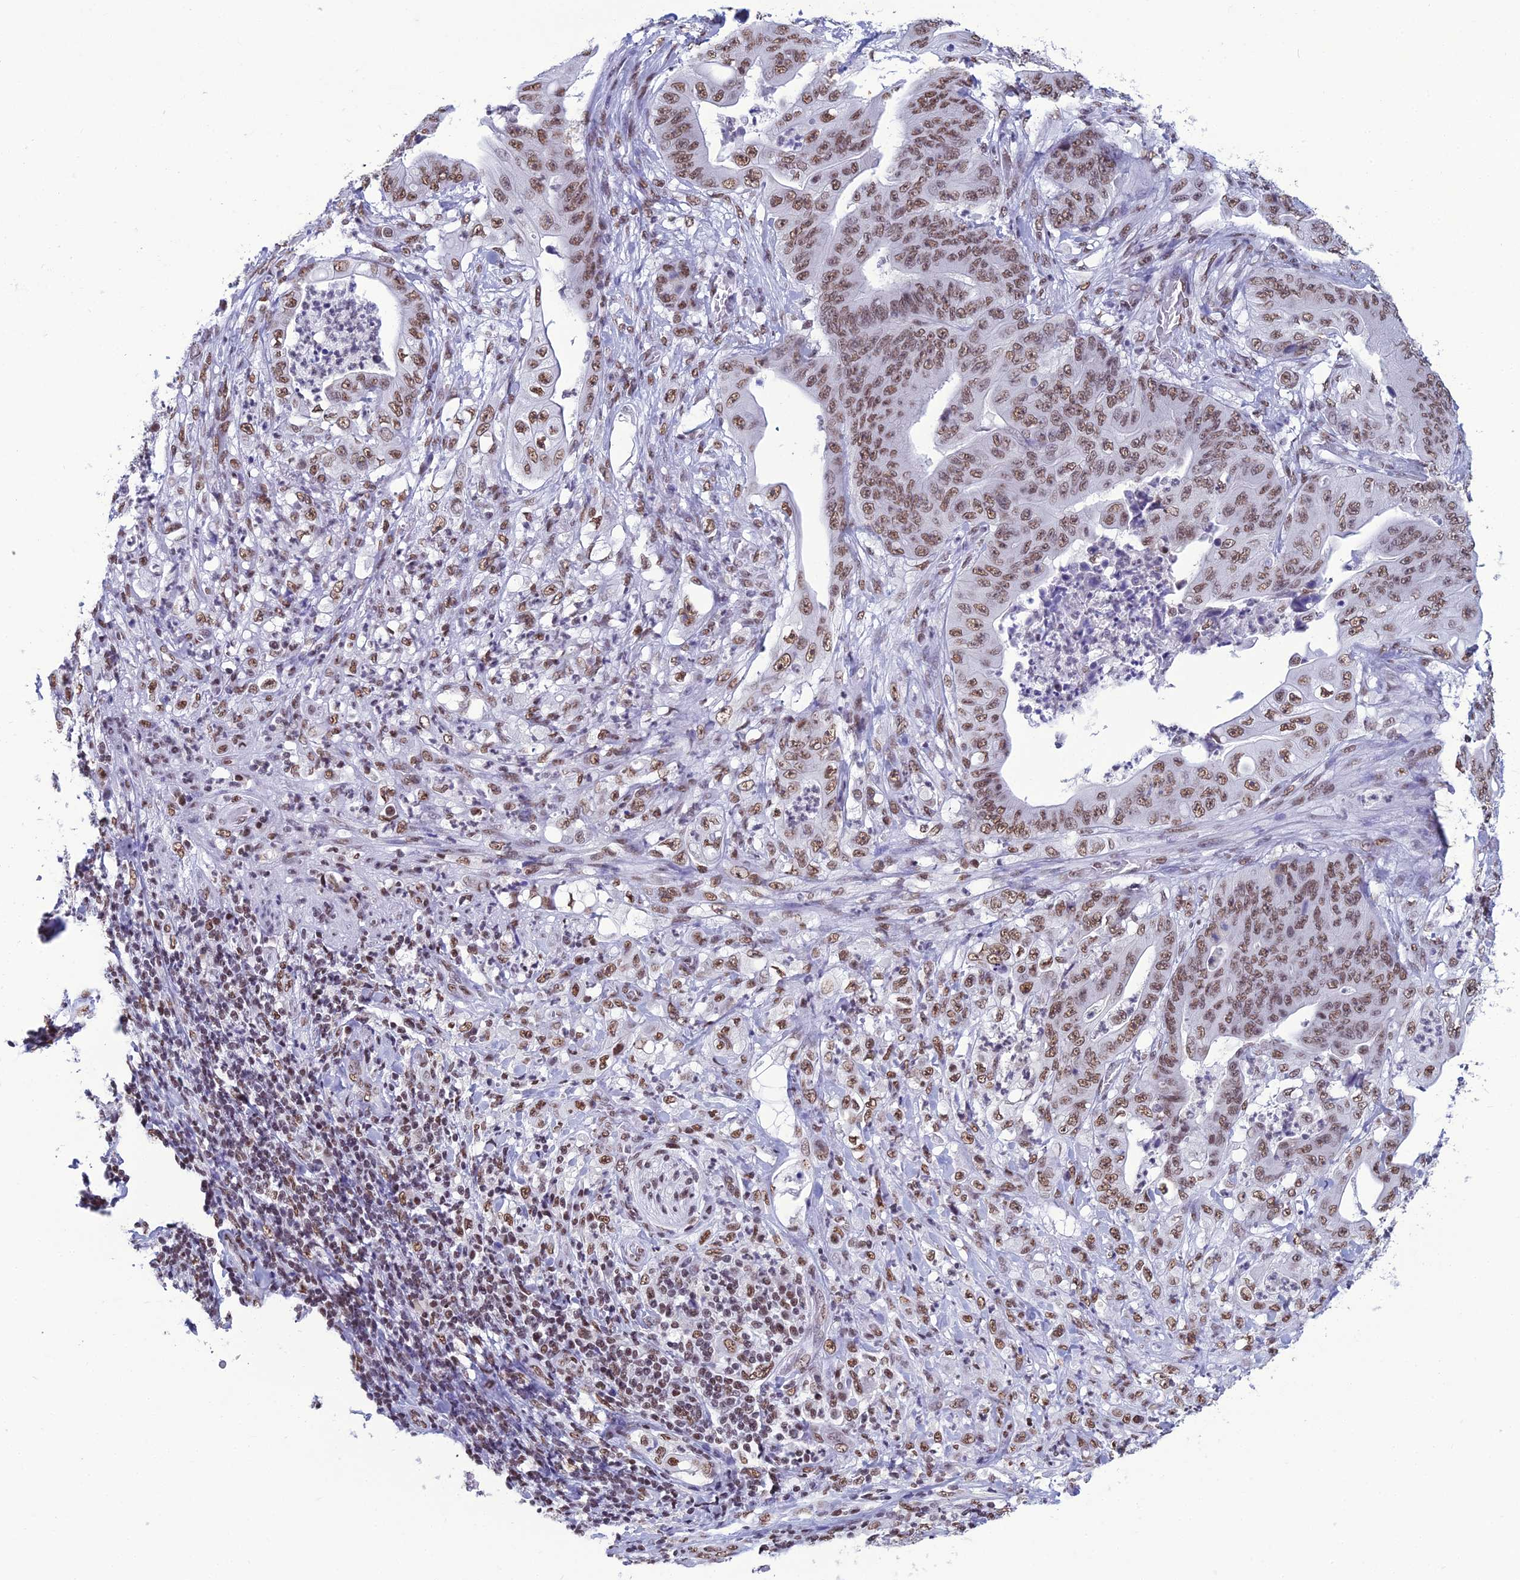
{"staining": {"intensity": "moderate", "quantity": ">75%", "location": "nuclear"}, "tissue": "stomach cancer", "cell_type": "Tumor cells", "image_type": "cancer", "snomed": [{"axis": "morphology", "description": "Adenocarcinoma, NOS"}, {"axis": "topography", "description": "Stomach"}], "caption": "Immunohistochemistry (IHC) of human stomach adenocarcinoma demonstrates medium levels of moderate nuclear staining in about >75% of tumor cells.", "gene": "PRAMEF12", "patient": {"sex": "female", "age": 73}}